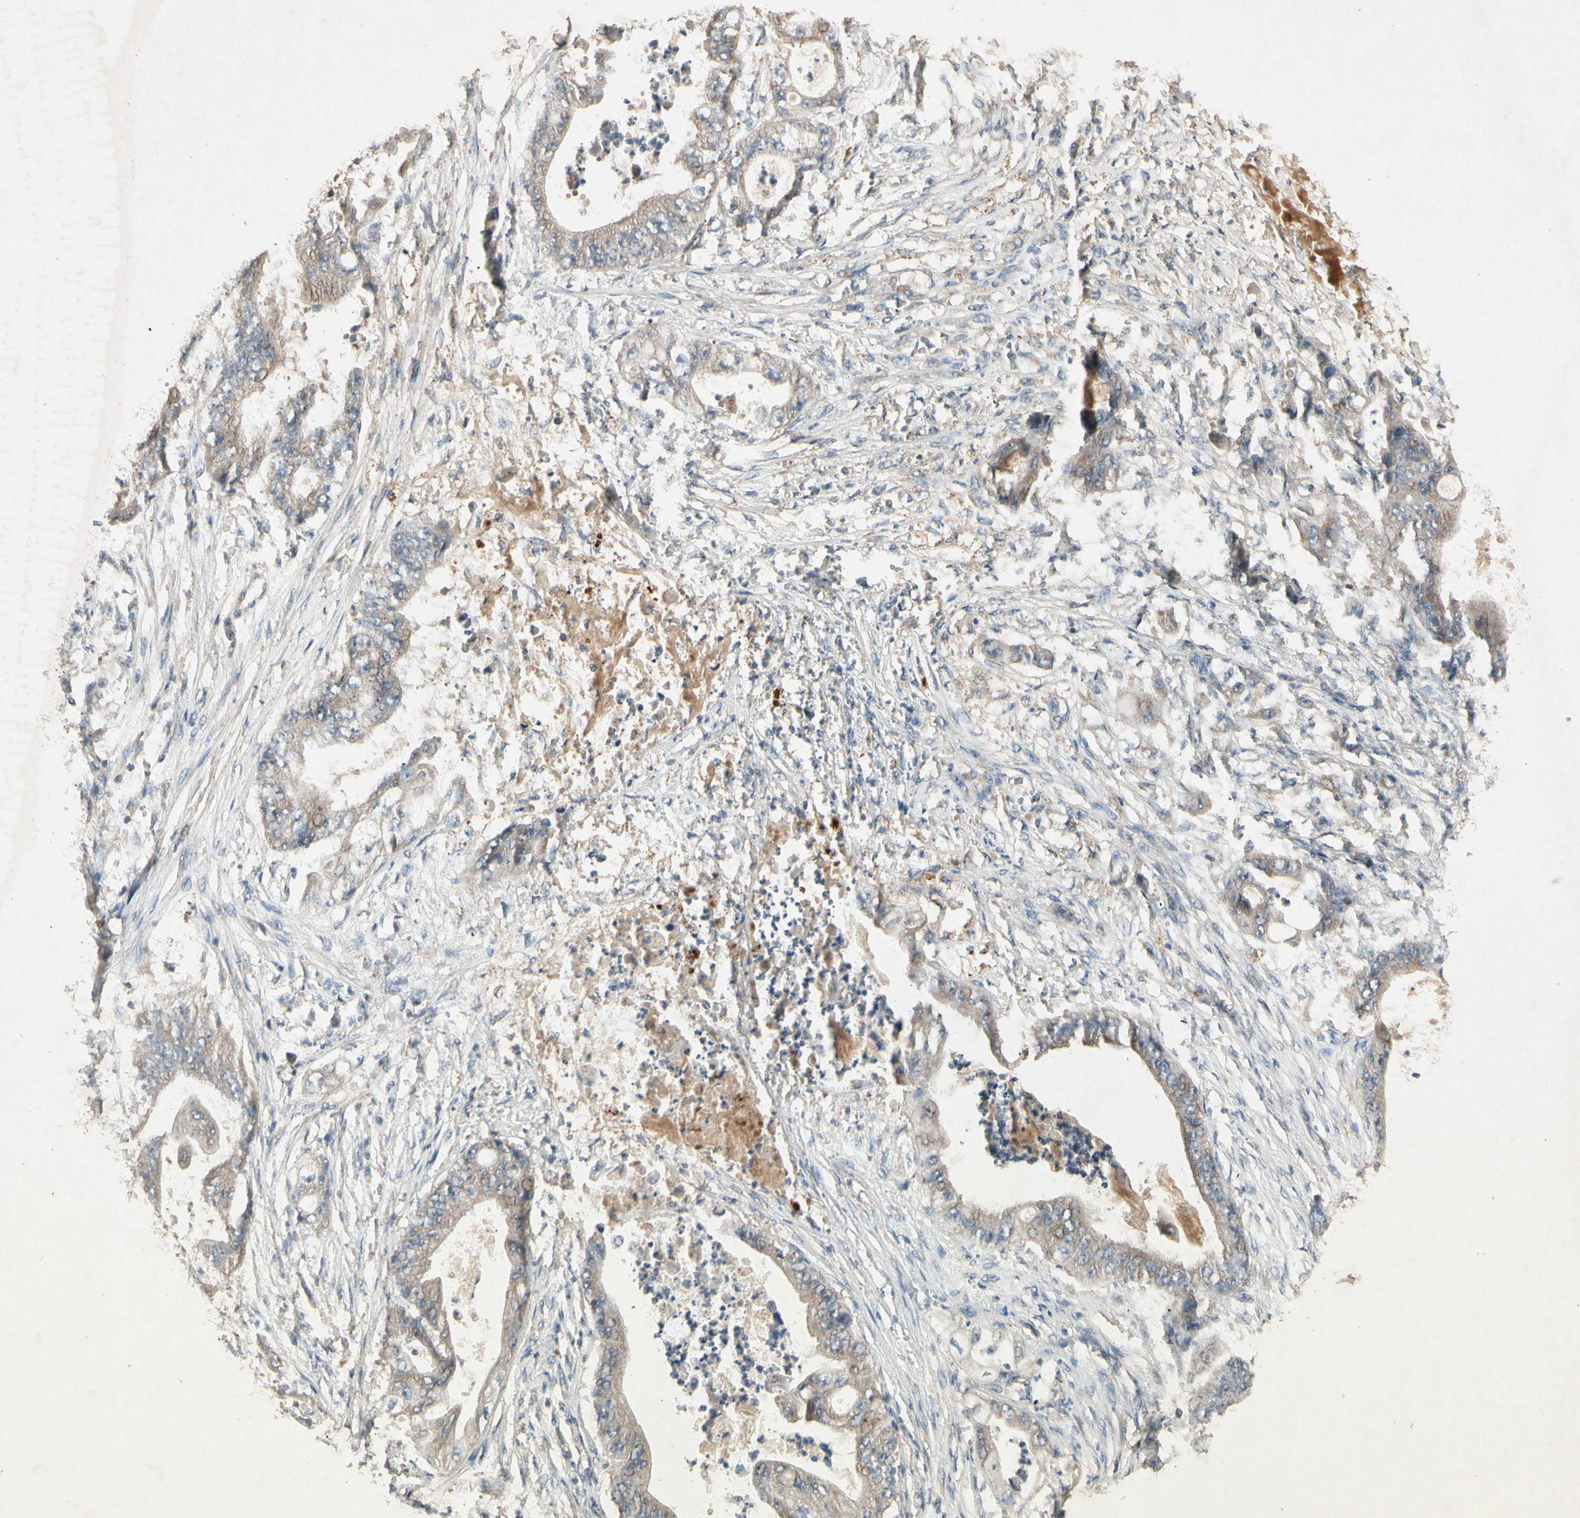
{"staining": {"intensity": "weak", "quantity": "25%-75%", "location": "cytoplasmic/membranous"}, "tissue": "stomach cancer", "cell_type": "Tumor cells", "image_type": "cancer", "snomed": [{"axis": "morphology", "description": "Adenocarcinoma, NOS"}, {"axis": "topography", "description": "Stomach"}], "caption": "A high-resolution histopathology image shows immunohistochemistry (IHC) staining of adenocarcinoma (stomach), which demonstrates weak cytoplasmic/membranous staining in approximately 25%-75% of tumor cells. The staining was performed using DAB (3,3'-diaminobenzidine), with brown indicating positive protein expression. Nuclei are stained blue with hematoxylin.", "gene": "GPLD1", "patient": {"sex": "female", "age": 73}}